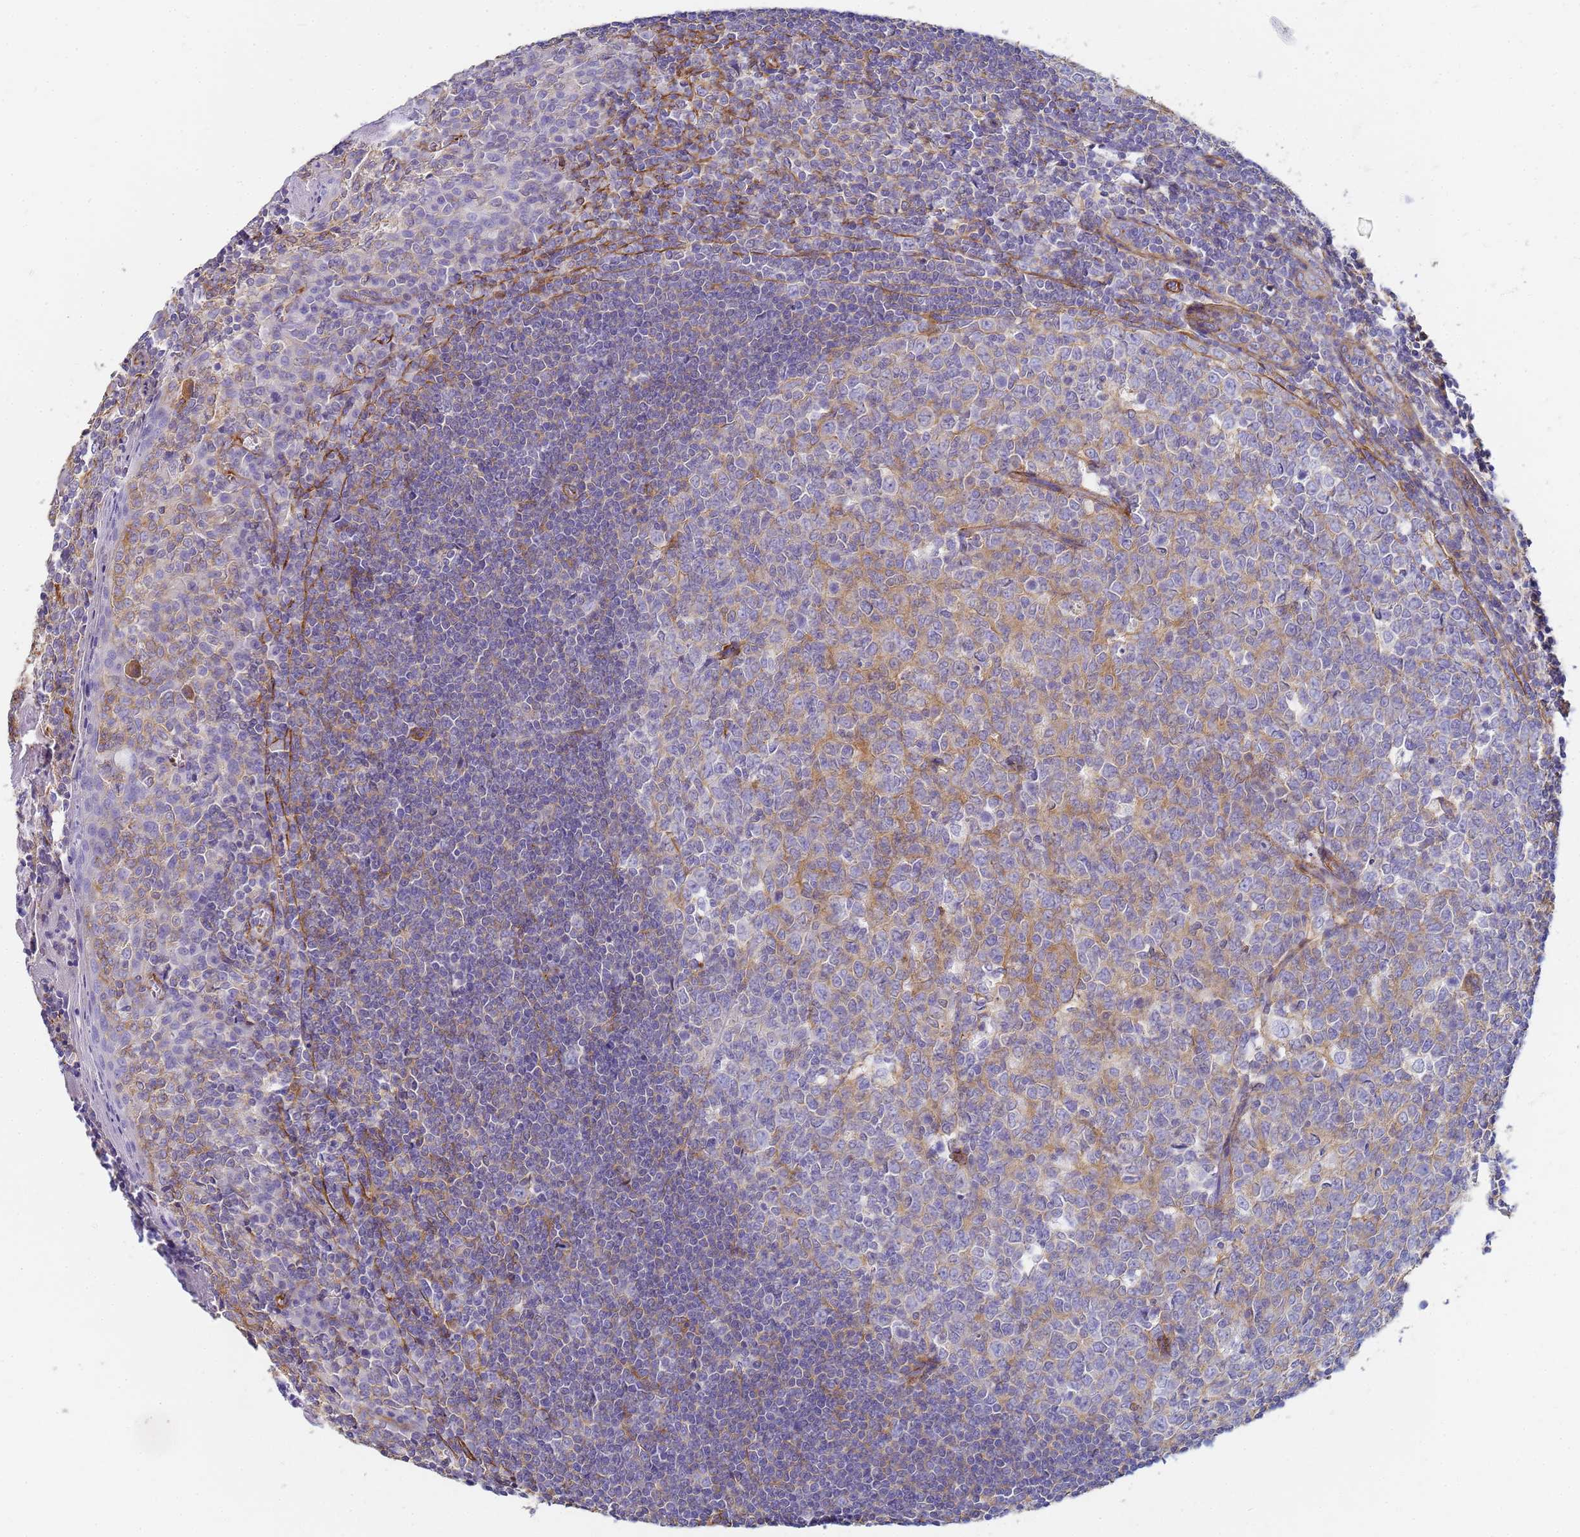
{"staining": {"intensity": "moderate", "quantity": "<25%", "location": "cytoplasmic/membranous"}, "tissue": "tonsil", "cell_type": "Germinal center cells", "image_type": "normal", "snomed": [{"axis": "morphology", "description": "Normal tissue, NOS"}, {"axis": "topography", "description": "Tonsil"}], "caption": "A brown stain labels moderate cytoplasmic/membranous positivity of a protein in germinal center cells of benign tonsil. (DAB (3,3'-diaminobenzidine) IHC with brightfield microscopy, high magnification).", "gene": "TPM1", "patient": {"sex": "male", "age": 27}}